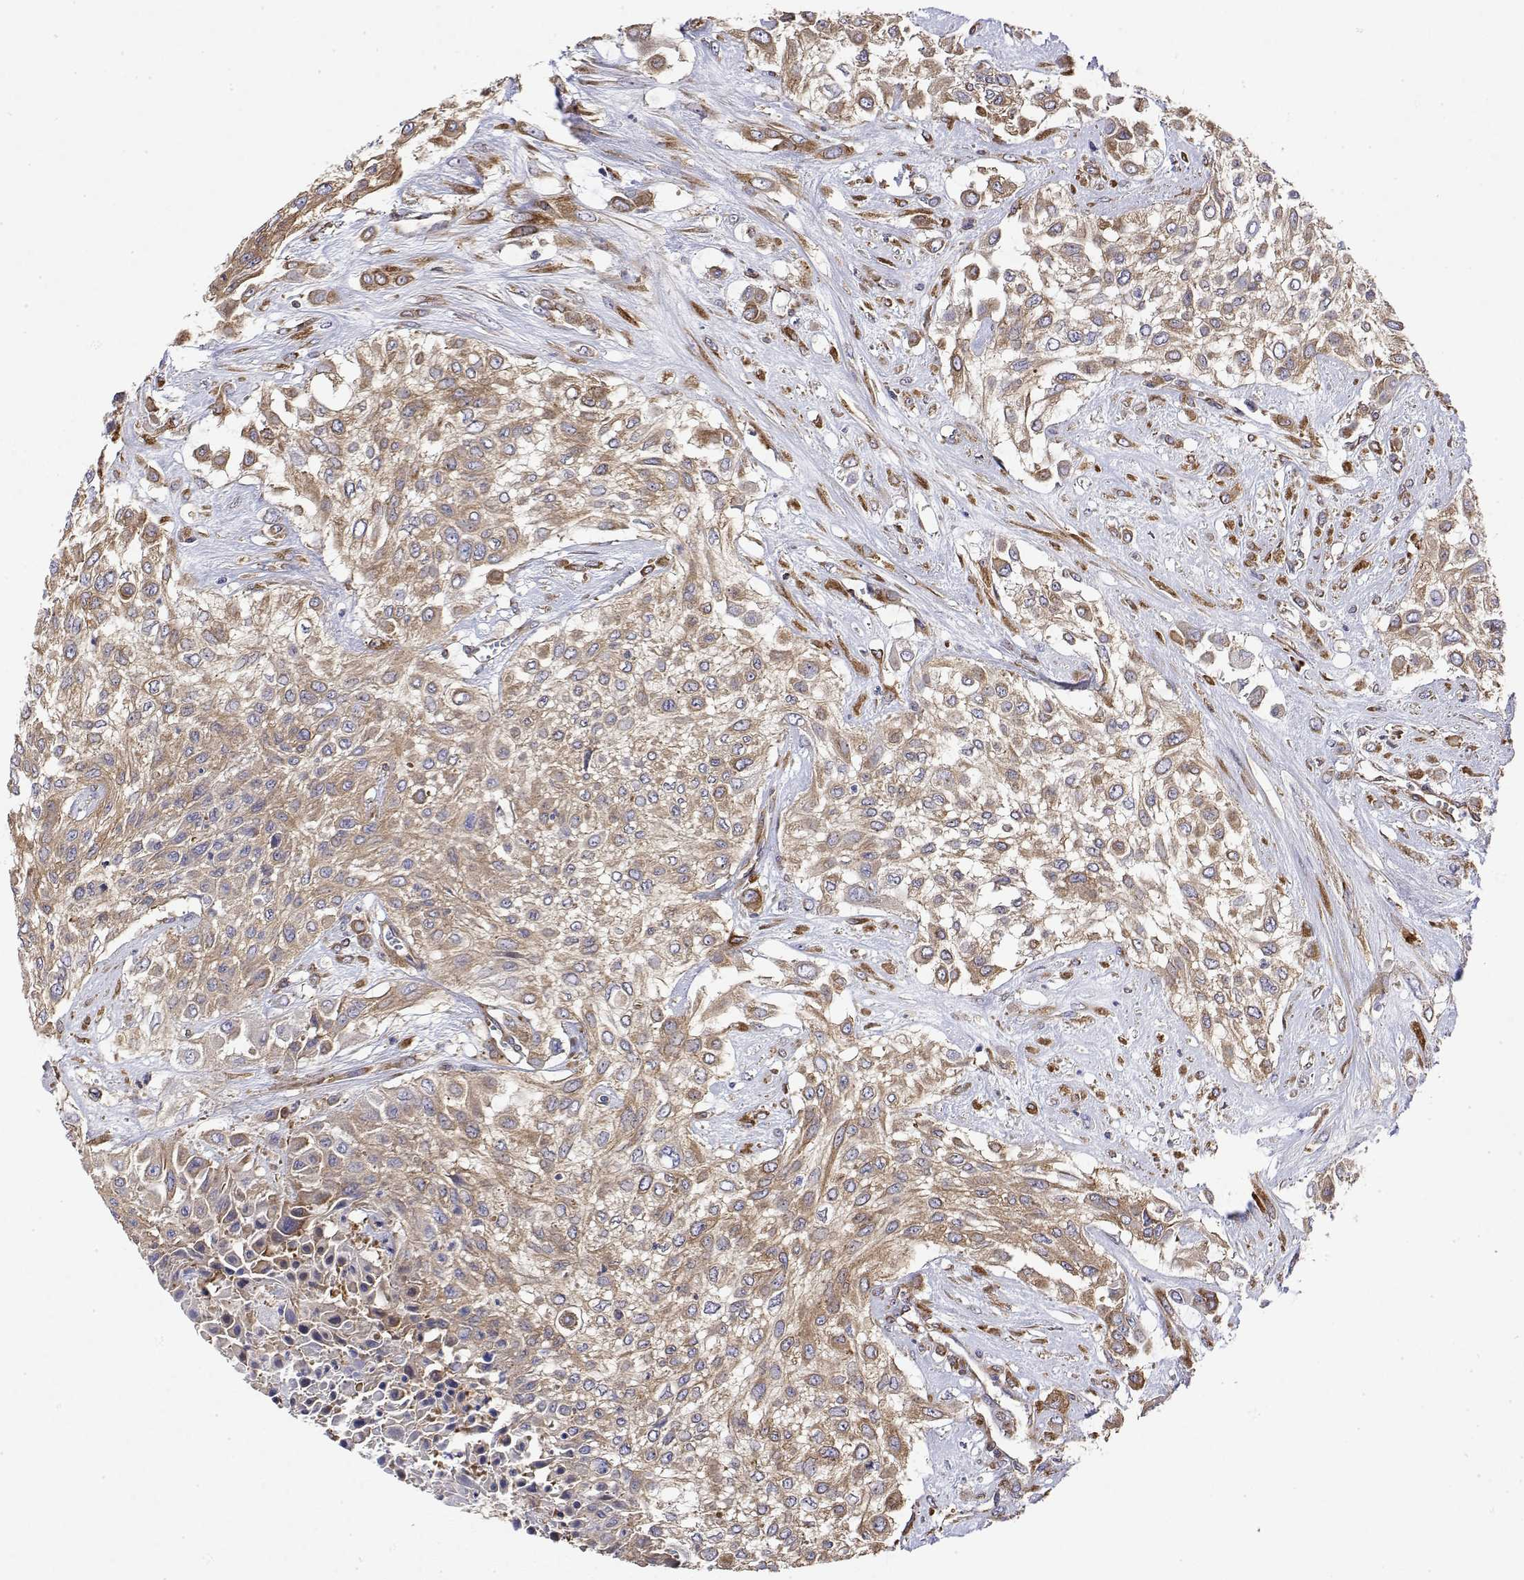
{"staining": {"intensity": "moderate", "quantity": ">75%", "location": "cytoplasmic/membranous"}, "tissue": "urothelial cancer", "cell_type": "Tumor cells", "image_type": "cancer", "snomed": [{"axis": "morphology", "description": "Urothelial carcinoma, High grade"}, {"axis": "topography", "description": "Urinary bladder"}], "caption": "A brown stain shows moderate cytoplasmic/membranous positivity of a protein in human urothelial cancer tumor cells.", "gene": "EEF1G", "patient": {"sex": "male", "age": 57}}